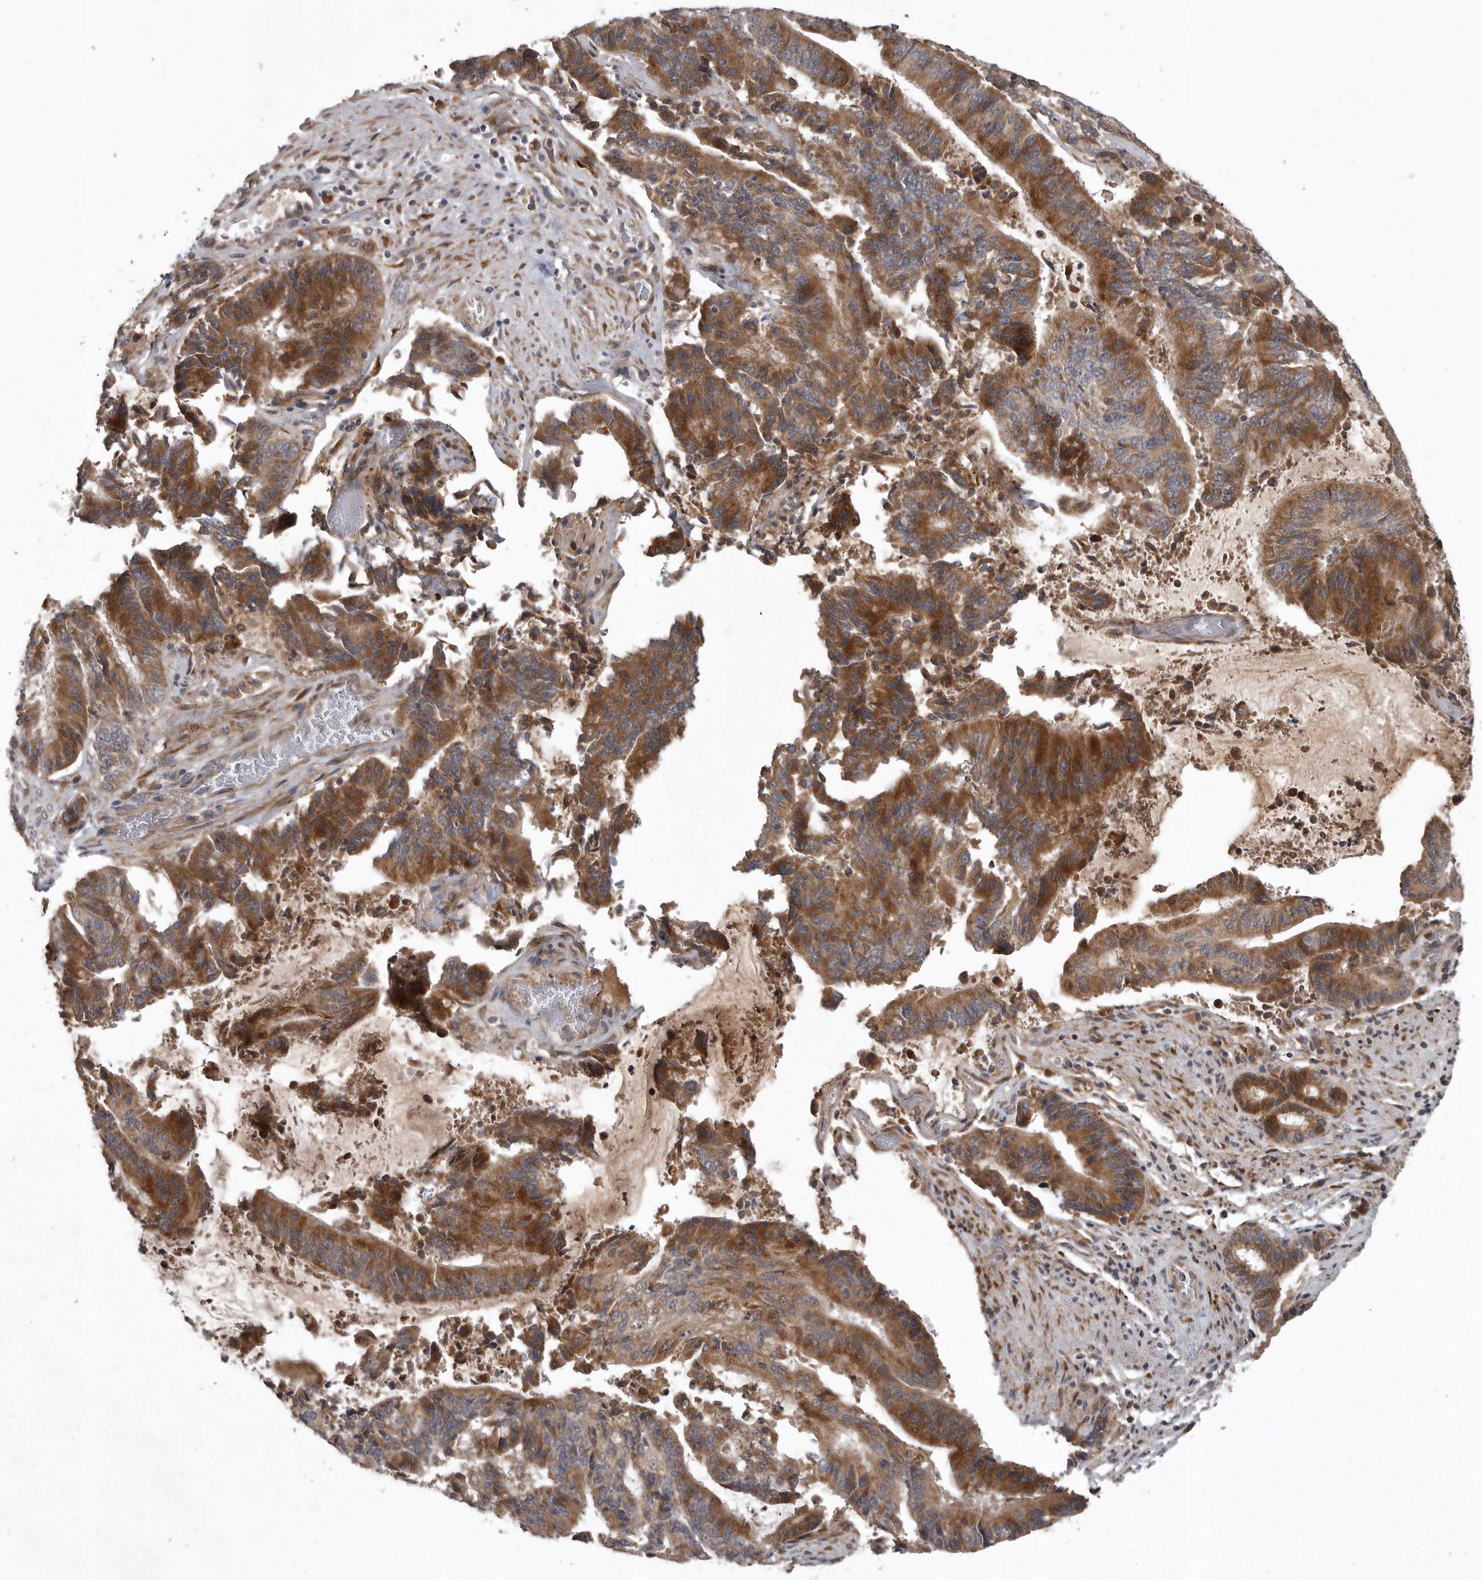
{"staining": {"intensity": "moderate", "quantity": ">75%", "location": "cytoplasmic/membranous"}, "tissue": "liver cancer", "cell_type": "Tumor cells", "image_type": "cancer", "snomed": [{"axis": "morphology", "description": "Normal tissue, NOS"}, {"axis": "morphology", "description": "Cholangiocarcinoma"}, {"axis": "topography", "description": "Liver"}, {"axis": "topography", "description": "Peripheral nerve tissue"}], "caption": "Protein staining reveals moderate cytoplasmic/membranous expression in approximately >75% of tumor cells in liver cholangiocarcinoma.", "gene": "GPR31", "patient": {"sex": "female", "age": 73}}